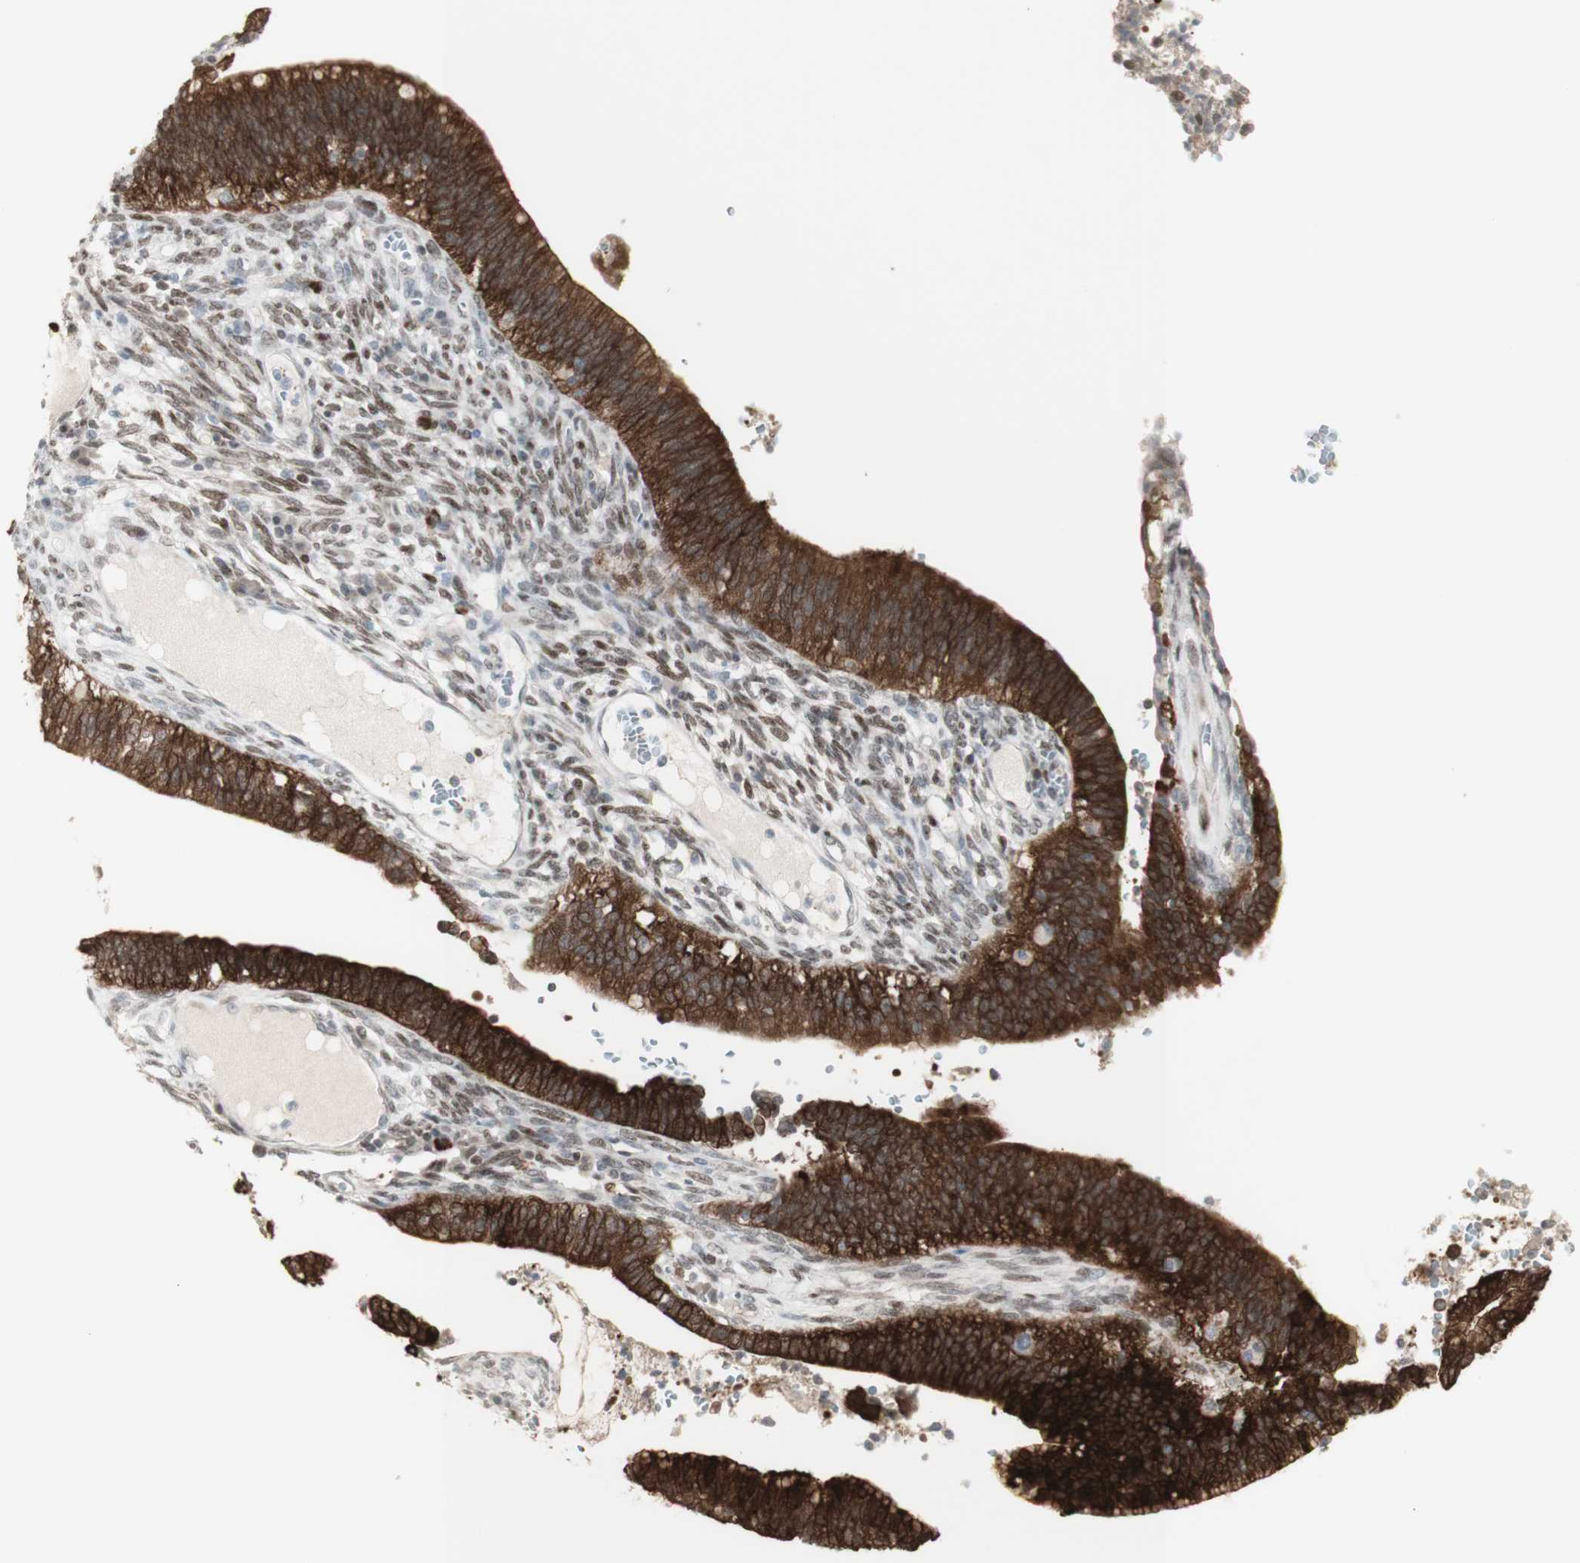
{"staining": {"intensity": "strong", "quantity": ">75%", "location": "cytoplasmic/membranous"}, "tissue": "cervical cancer", "cell_type": "Tumor cells", "image_type": "cancer", "snomed": [{"axis": "morphology", "description": "Adenocarcinoma, NOS"}, {"axis": "topography", "description": "Cervix"}], "caption": "Immunohistochemical staining of human cervical cancer exhibits high levels of strong cytoplasmic/membranous protein staining in about >75% of tumor cells. (brown staining indicates protein expression, while blue staining denotes nuclei).", "gene": "C1orf116", "patient": {"sex": "female", "age": 44}}